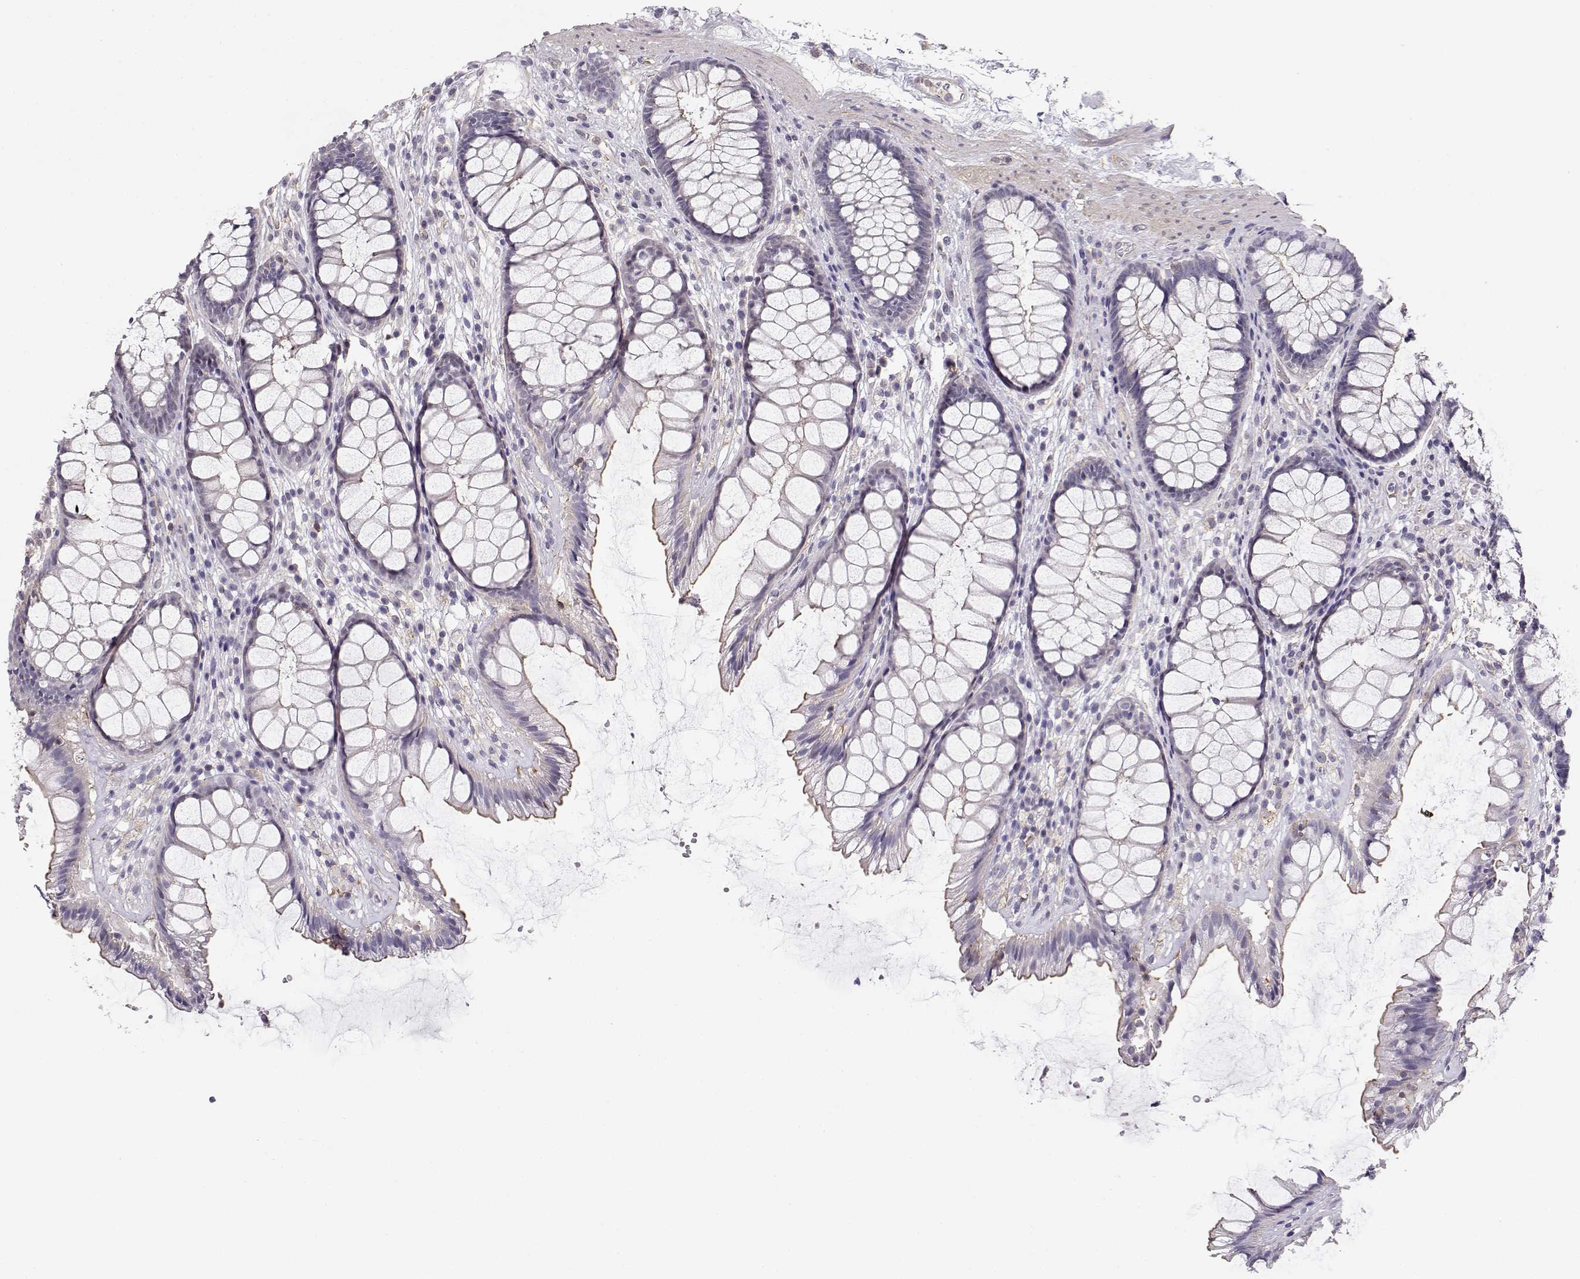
{"staining": {"intensity": "moderate", "quantity": "<25%", "location": "cytoplasmic/membranous"}, "tissue": "rectum", "cell_type": "Glandular cells", "image_type": "normal", "snomed": [{"axis": "morphology", "description": "Normal tissue, NOS"}, {"axis": "topography", "description": "Rectum"}], "caption": "Immunohistochemical staining of normal rectum shows moderate cytoplasmic/membranous protein positivity in approximately <25% of glandular cells.", "gene": "DAPL1", "patient": {"sex": "male", "age": 72}}